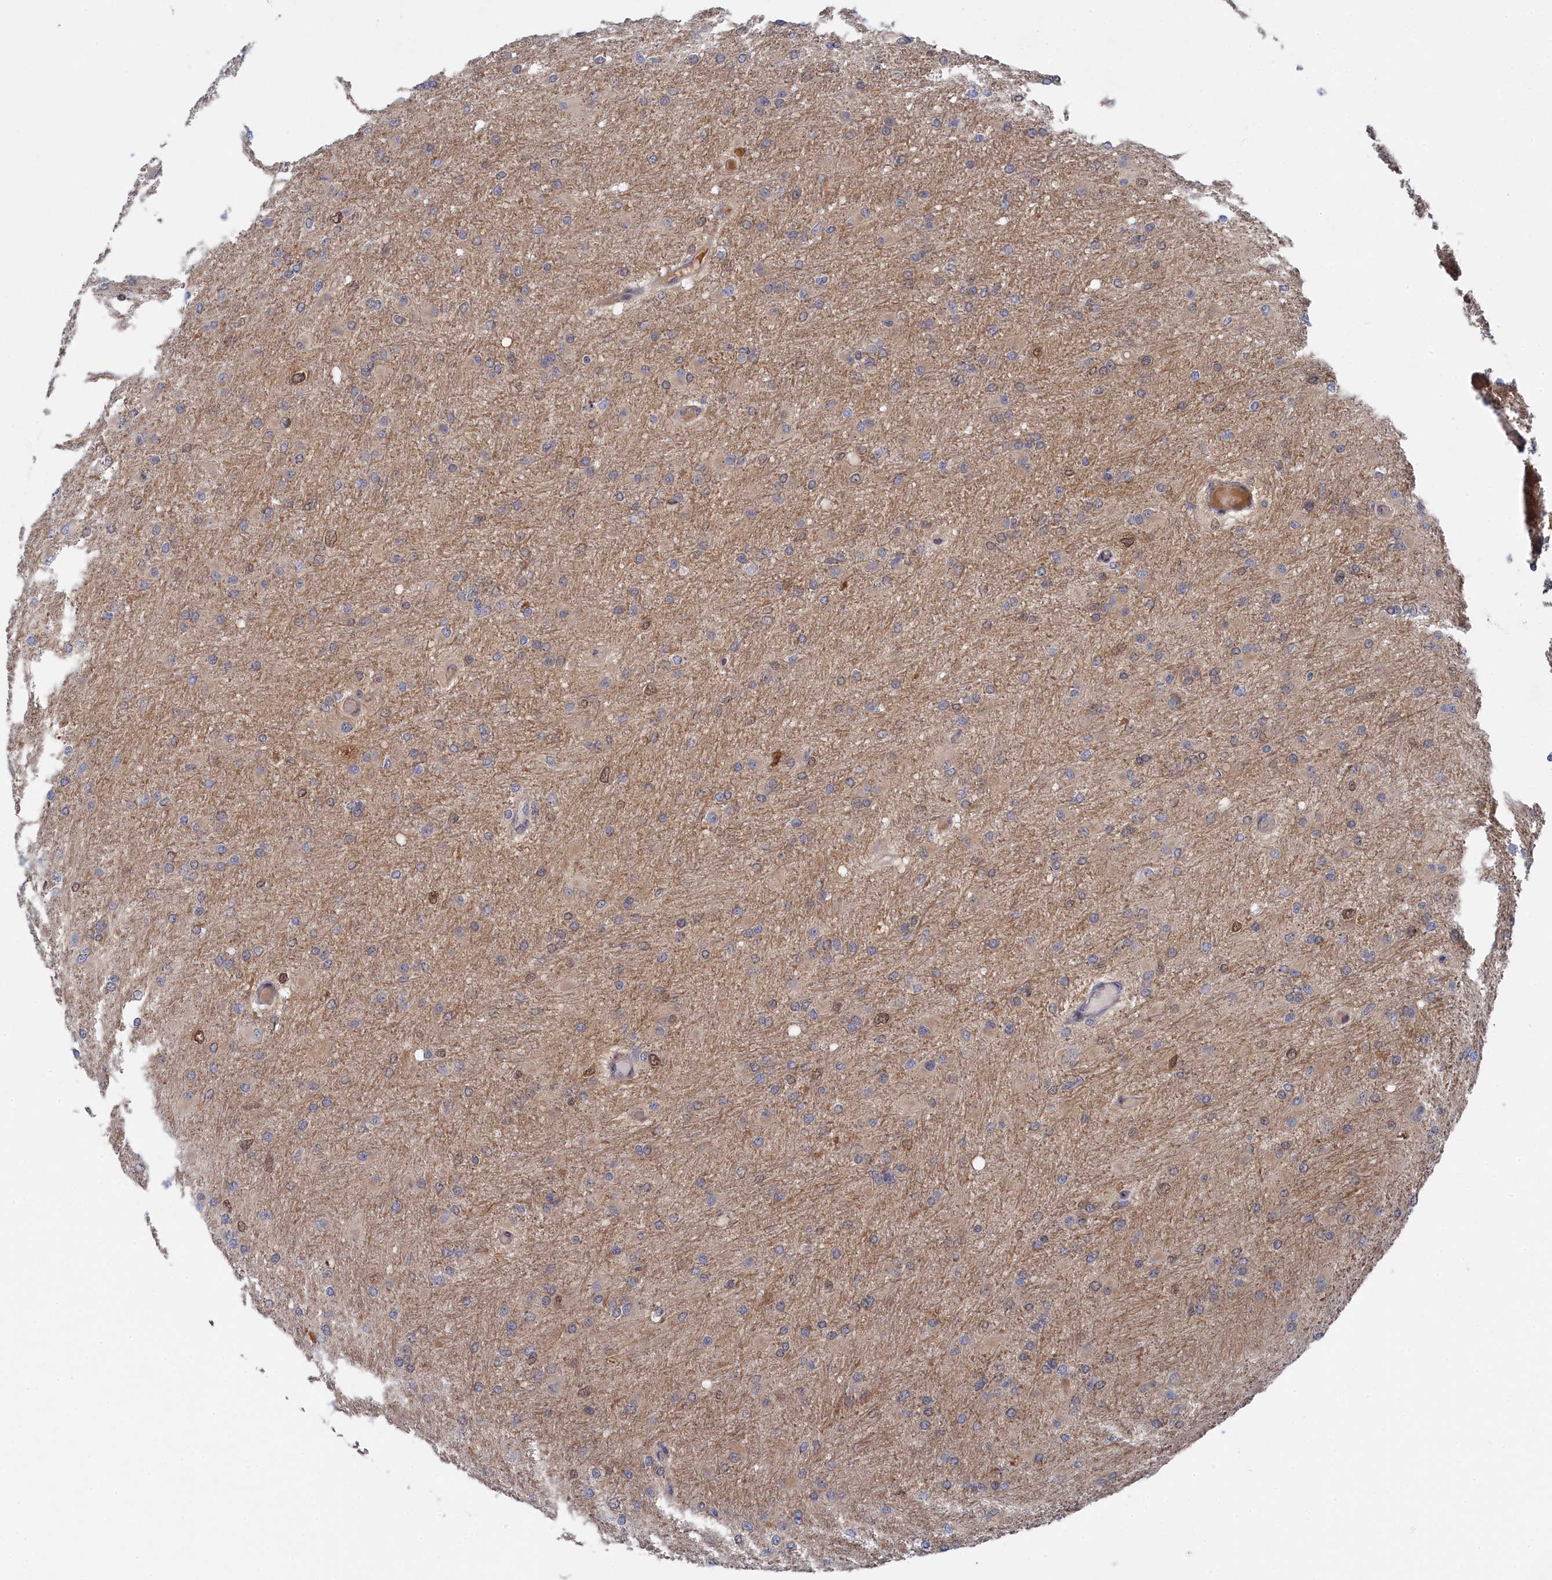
{"staining": {"intensity": "negative", "quantity": "none", "location": "none"}, "tissue": "glioma", "cell_type": "Tumor cells", "image_type": "cancer", "snomed": [{"axis": "morphology", "description": "Glioma, malignant, High grade"}, {"axis": "topography", "description": "Cerebral cortex"}], "caption": "Tumor cells are negative for protein expression in human malignant glioma (high-grade).", "gene": "IRGQ", "patient": {"sex": "female", "age": 36}}